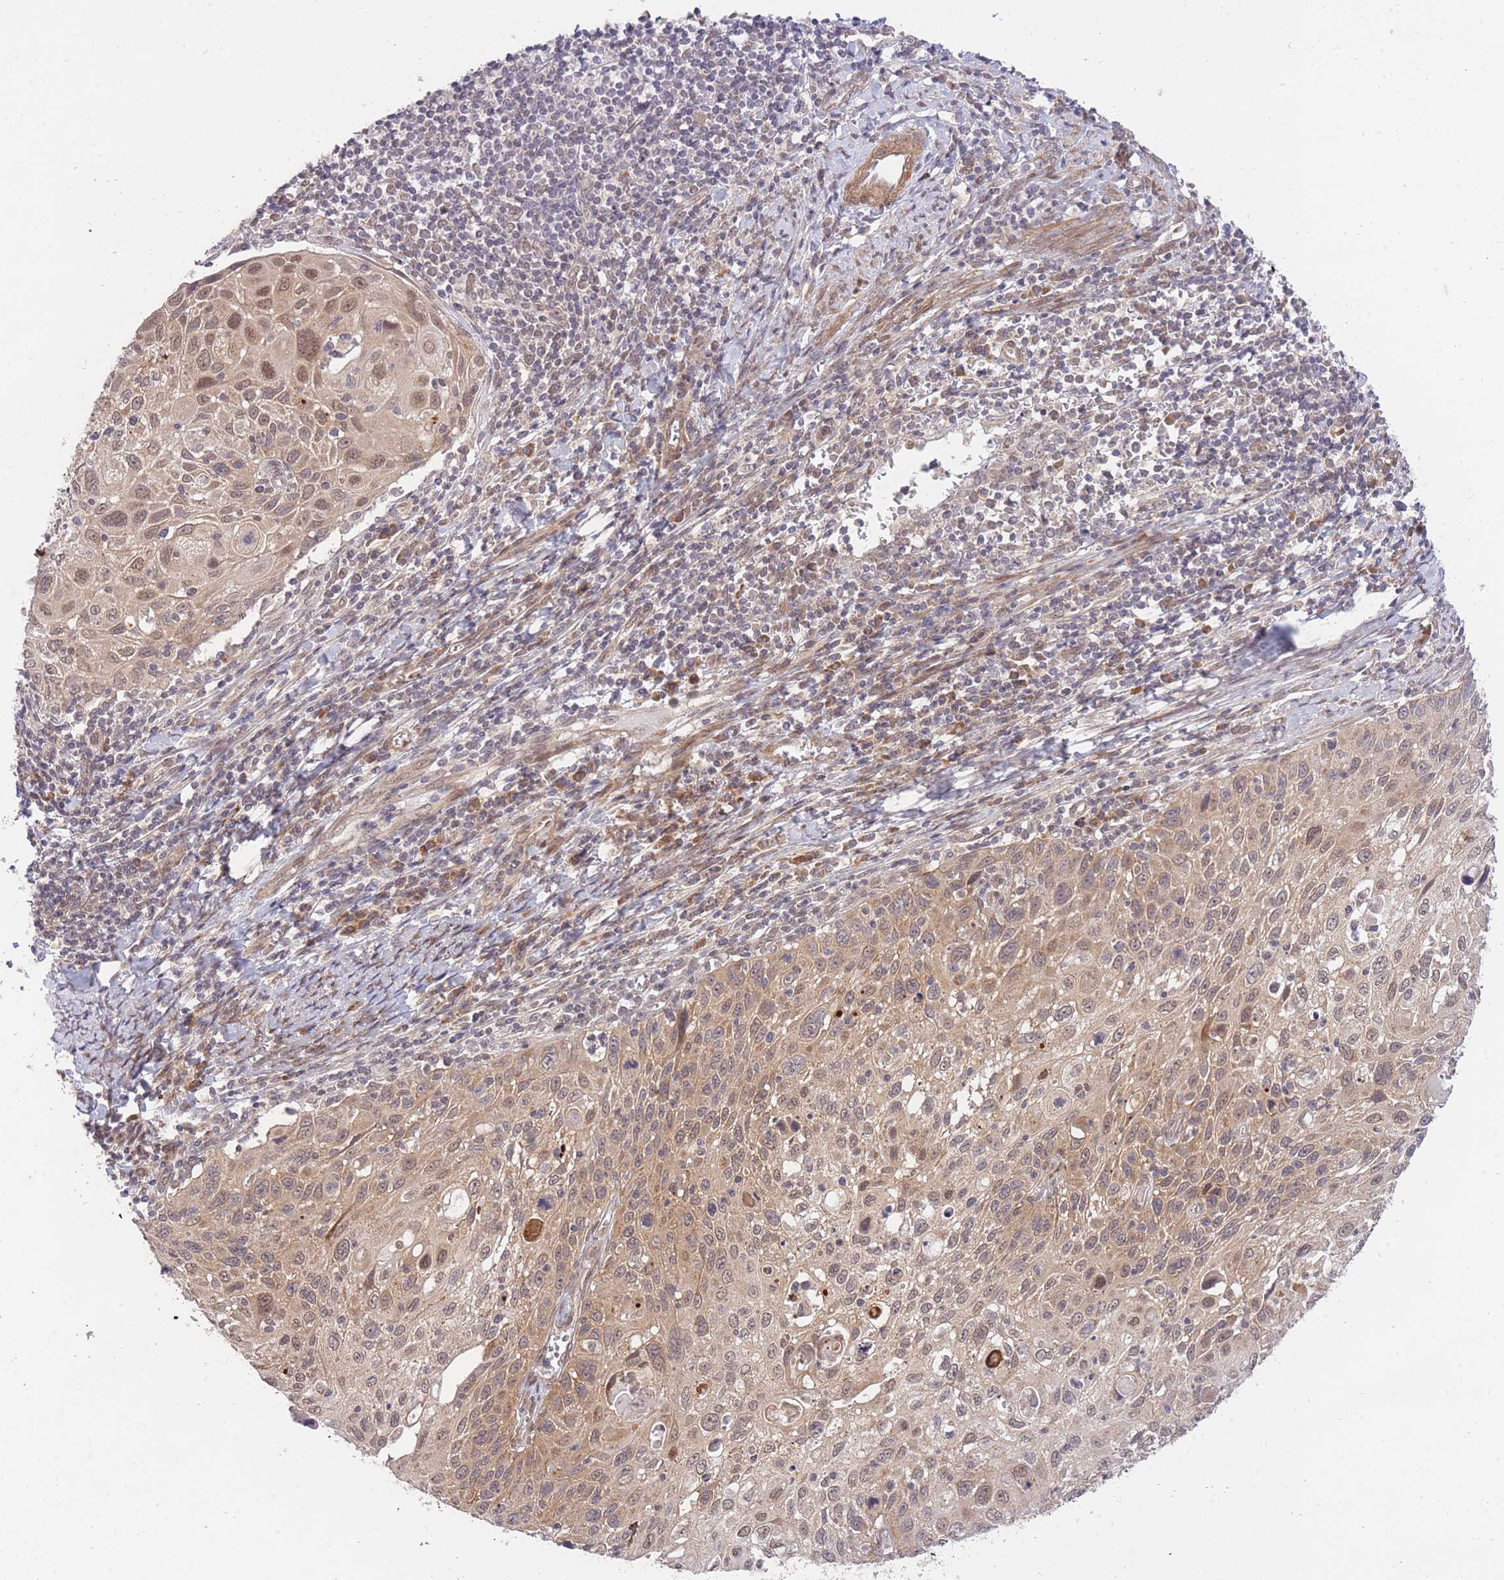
{"staining": {"intensity": "weak", "quantity": ">75%", "location": "cytoplasmic/membranous"}, "tissue": "cervical cancer", "cell_type": "Tumor cells", "image_type": "cancer", "snomed": [{"axis": "morphology", "description": "Squamous cell carcinoma, NOS"}, {"axis": "topography", "description": "Cervix"}], "caption": "This is an image of immunohistochemistry (IHC) staining of cervical squamous cell carcinoma, which shows weak positivity in the cytoplasmic/membranous of tumor cells.", "gene": "ELOA2", "patient": {"sex": "female", "age": 70}}